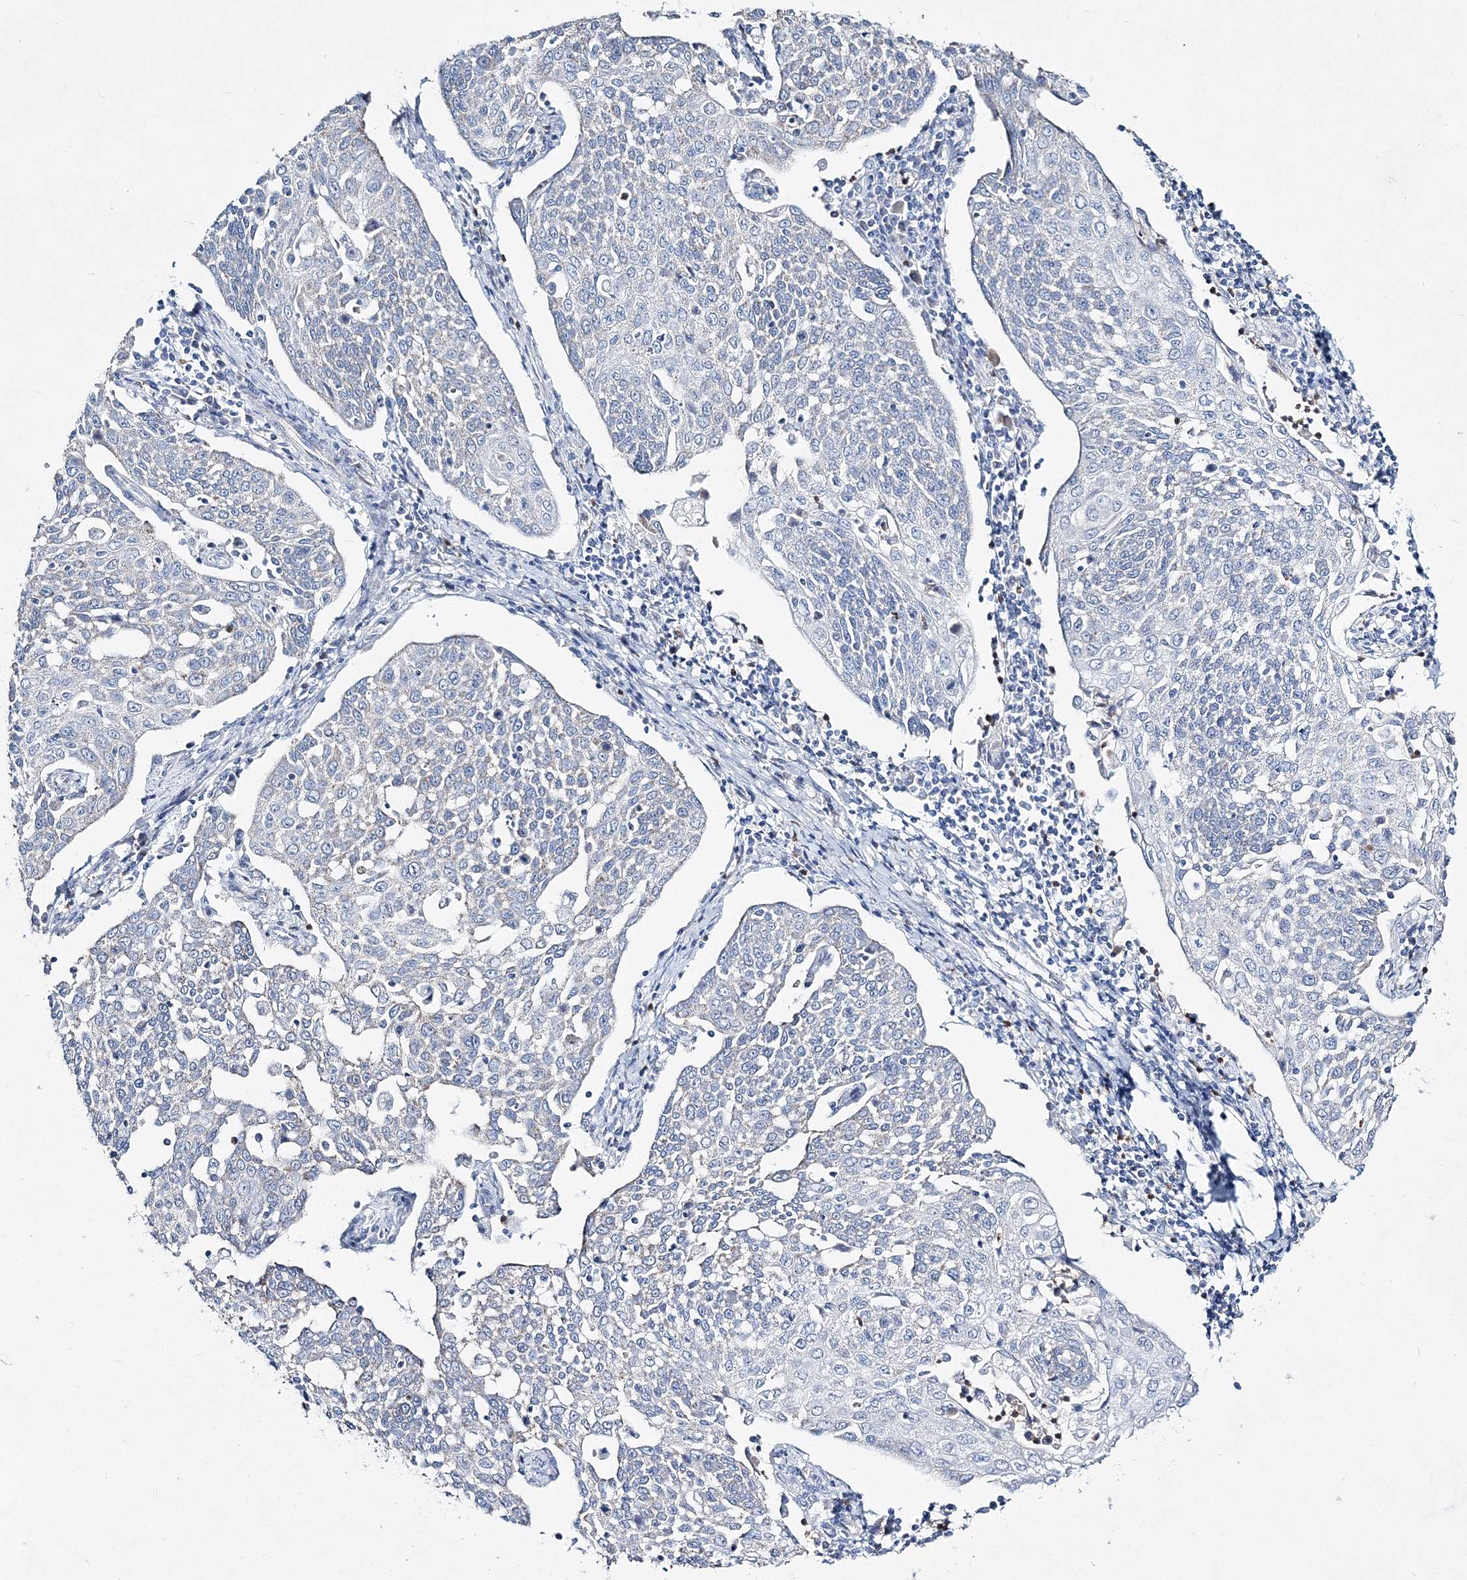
{"staining": {"intensity": "negative", "quantity": "none", "location": "none"}, "tissue": "cervical cancer", "cell_type": "Tumor cells", "image_type": "cancer", "snomed": [{"axis": "morphology", "description": "Squamous cell carcinoma, NOS"}, {"axis": "topography", "description": "Cervix"}], "caption": "This is an immunohistochemistry (IHC) photomicrograph of human cervical cancer (squamous cell carcinoma). There is no staining in tumor cells.", "gene": "HIBCH", "patient": {"sex": "female", "age": 34}}